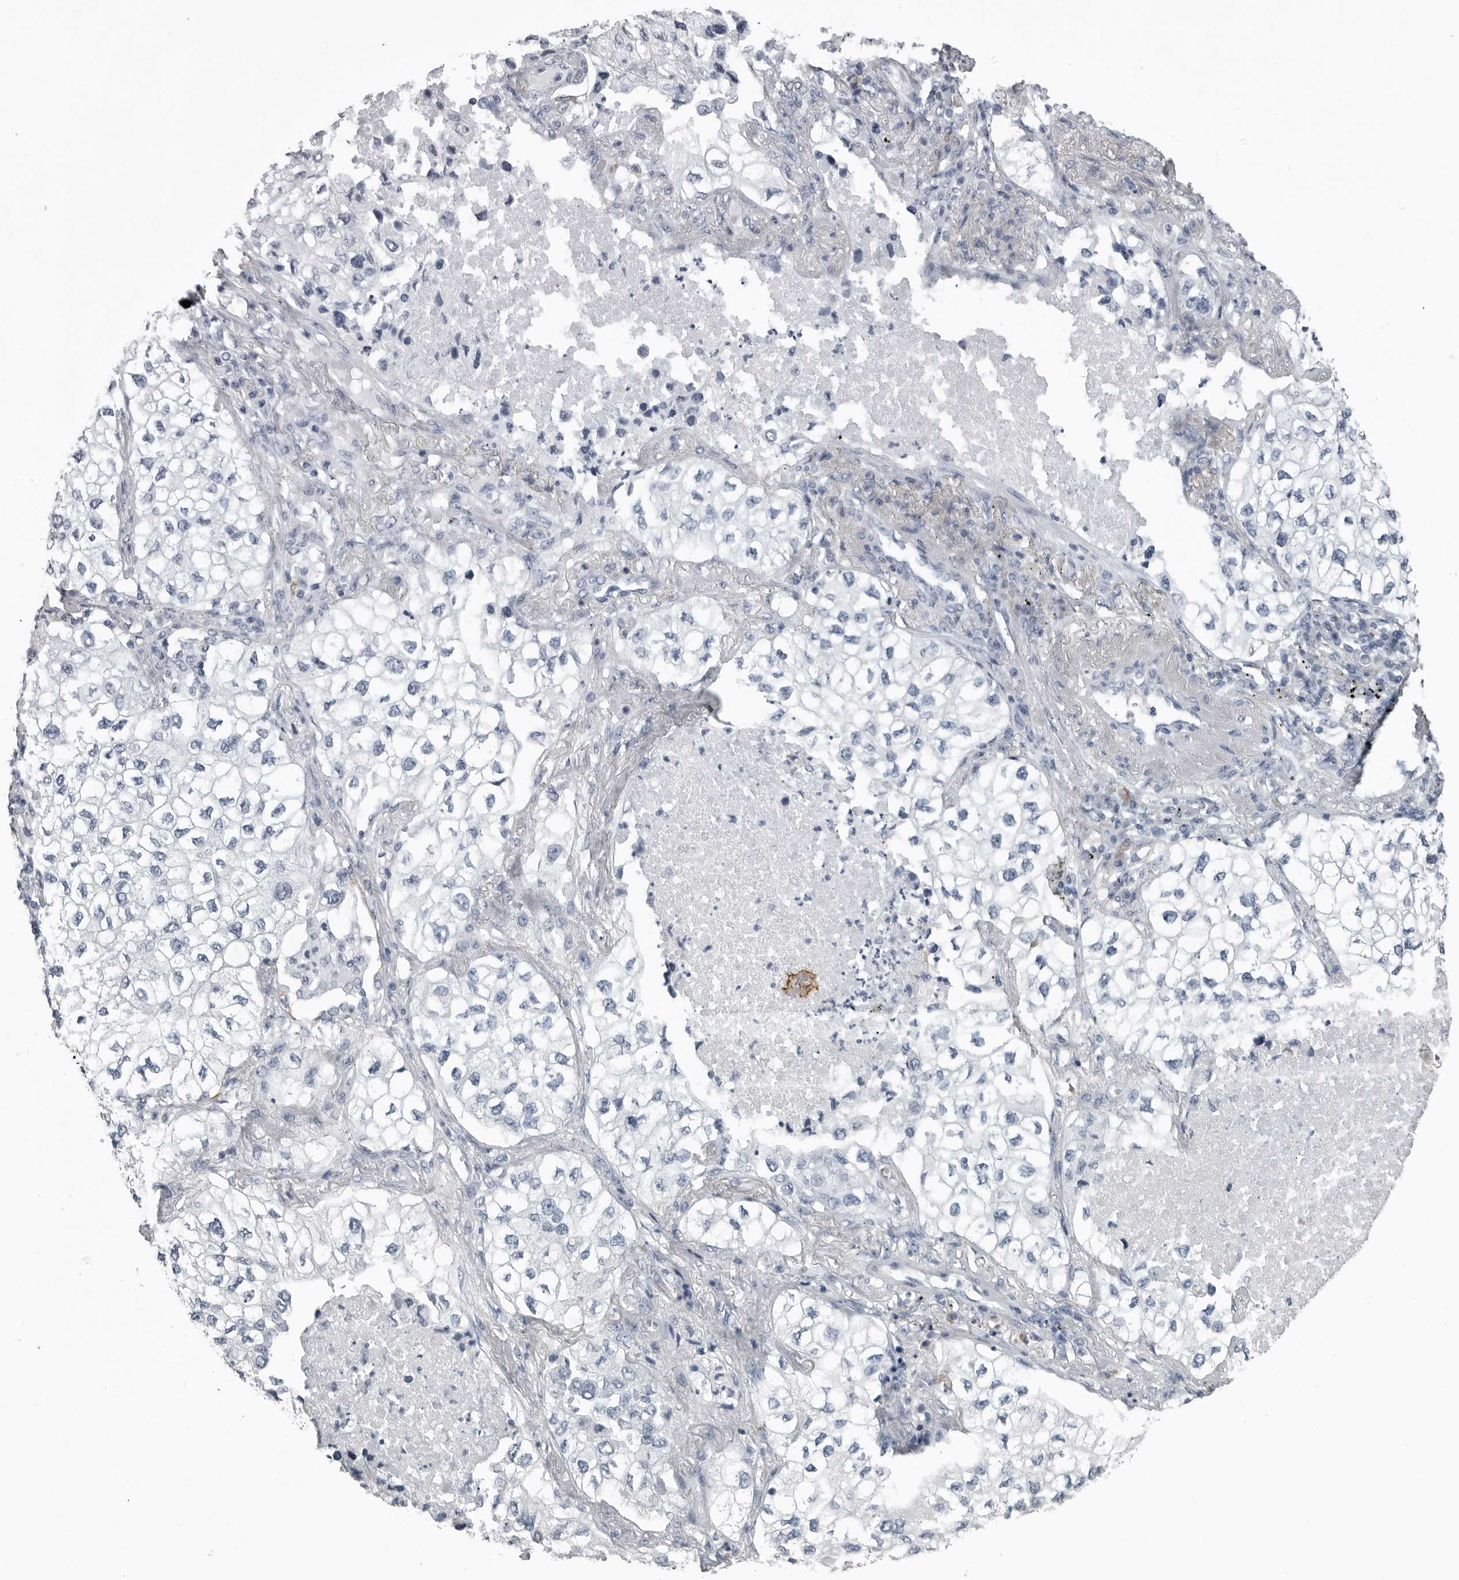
{"staining": {"intensity": "negative", "quantity": "none", "location": "none"}, "tissue": "lung cancer", "cell_type": "Tumor cells", "image_type": "cancer", "snomed": [{"axis": "morphology", "description": "Adenocarcinoma, NOS"}, {"axis": "topography", "description": "Lung"}], "caption": "This is an immunohistochemistry (IHC) image of lung cancer (adenocarcinoma). There is no positivity in tumor cells.", "gene": "MYOC", "patient": {"sex": "male", "age": 63}}